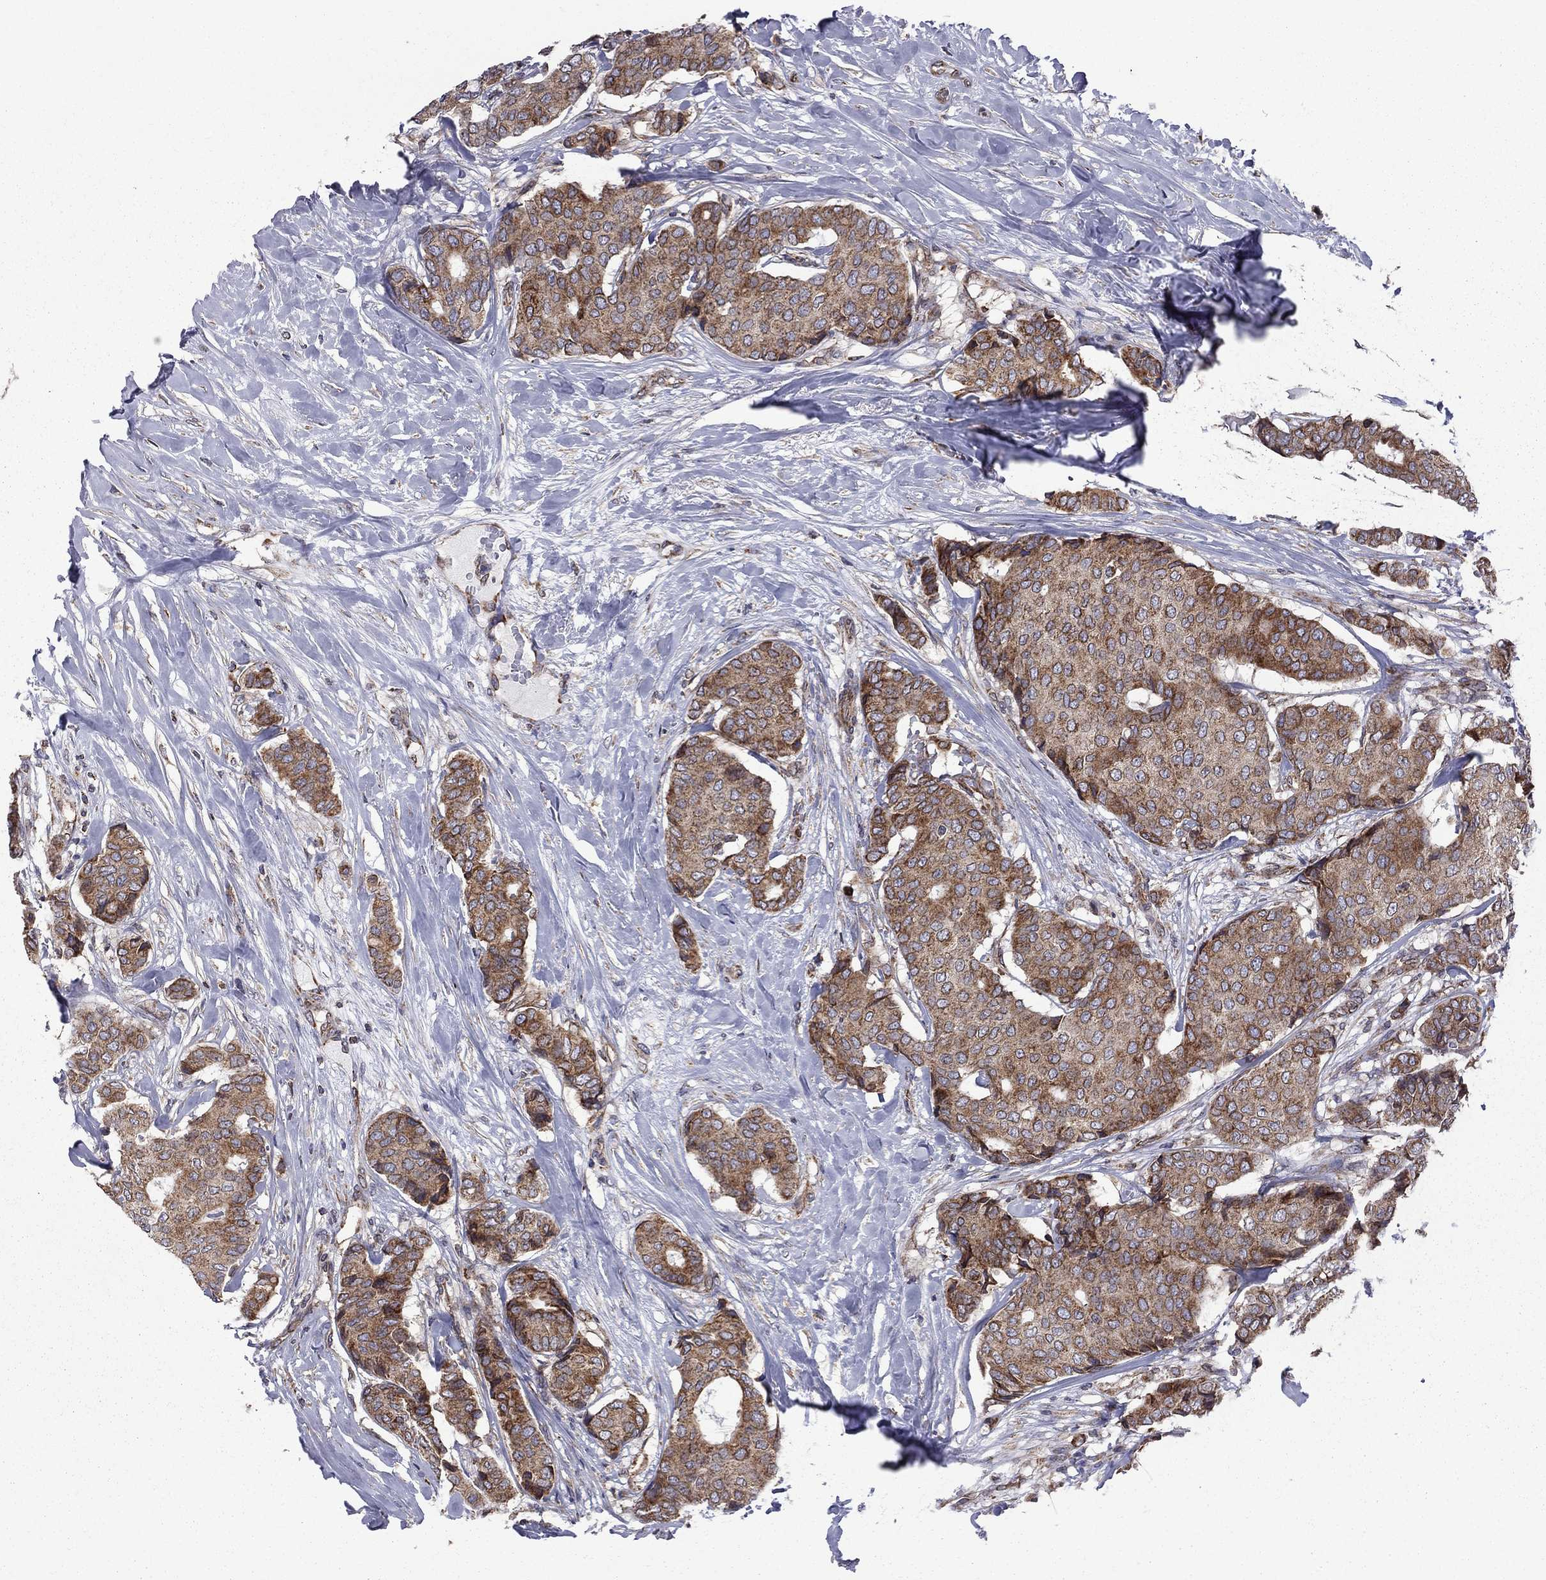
{"staining": {"intensity": "moderate", "quantity": "25%-75%", "location": "cytoplasmic/membranous"}, "tissue": "breast cancer", "cell_type": "Tumor cells", "image_type": "cancer", "snomed": [{"axis": "morphology", "description": "Duct carcinoma"}, {"axis": "topography", "description": "Breast"}], "caption": "About 25%-75% of tumor cells in breast cancer exhibit moderate cytoplasmic/membranous protein expression as visualized by brown immunohistochemical staining.", "gene": "CLPTM1", "patient": {"sex": "female", "age": 75}}